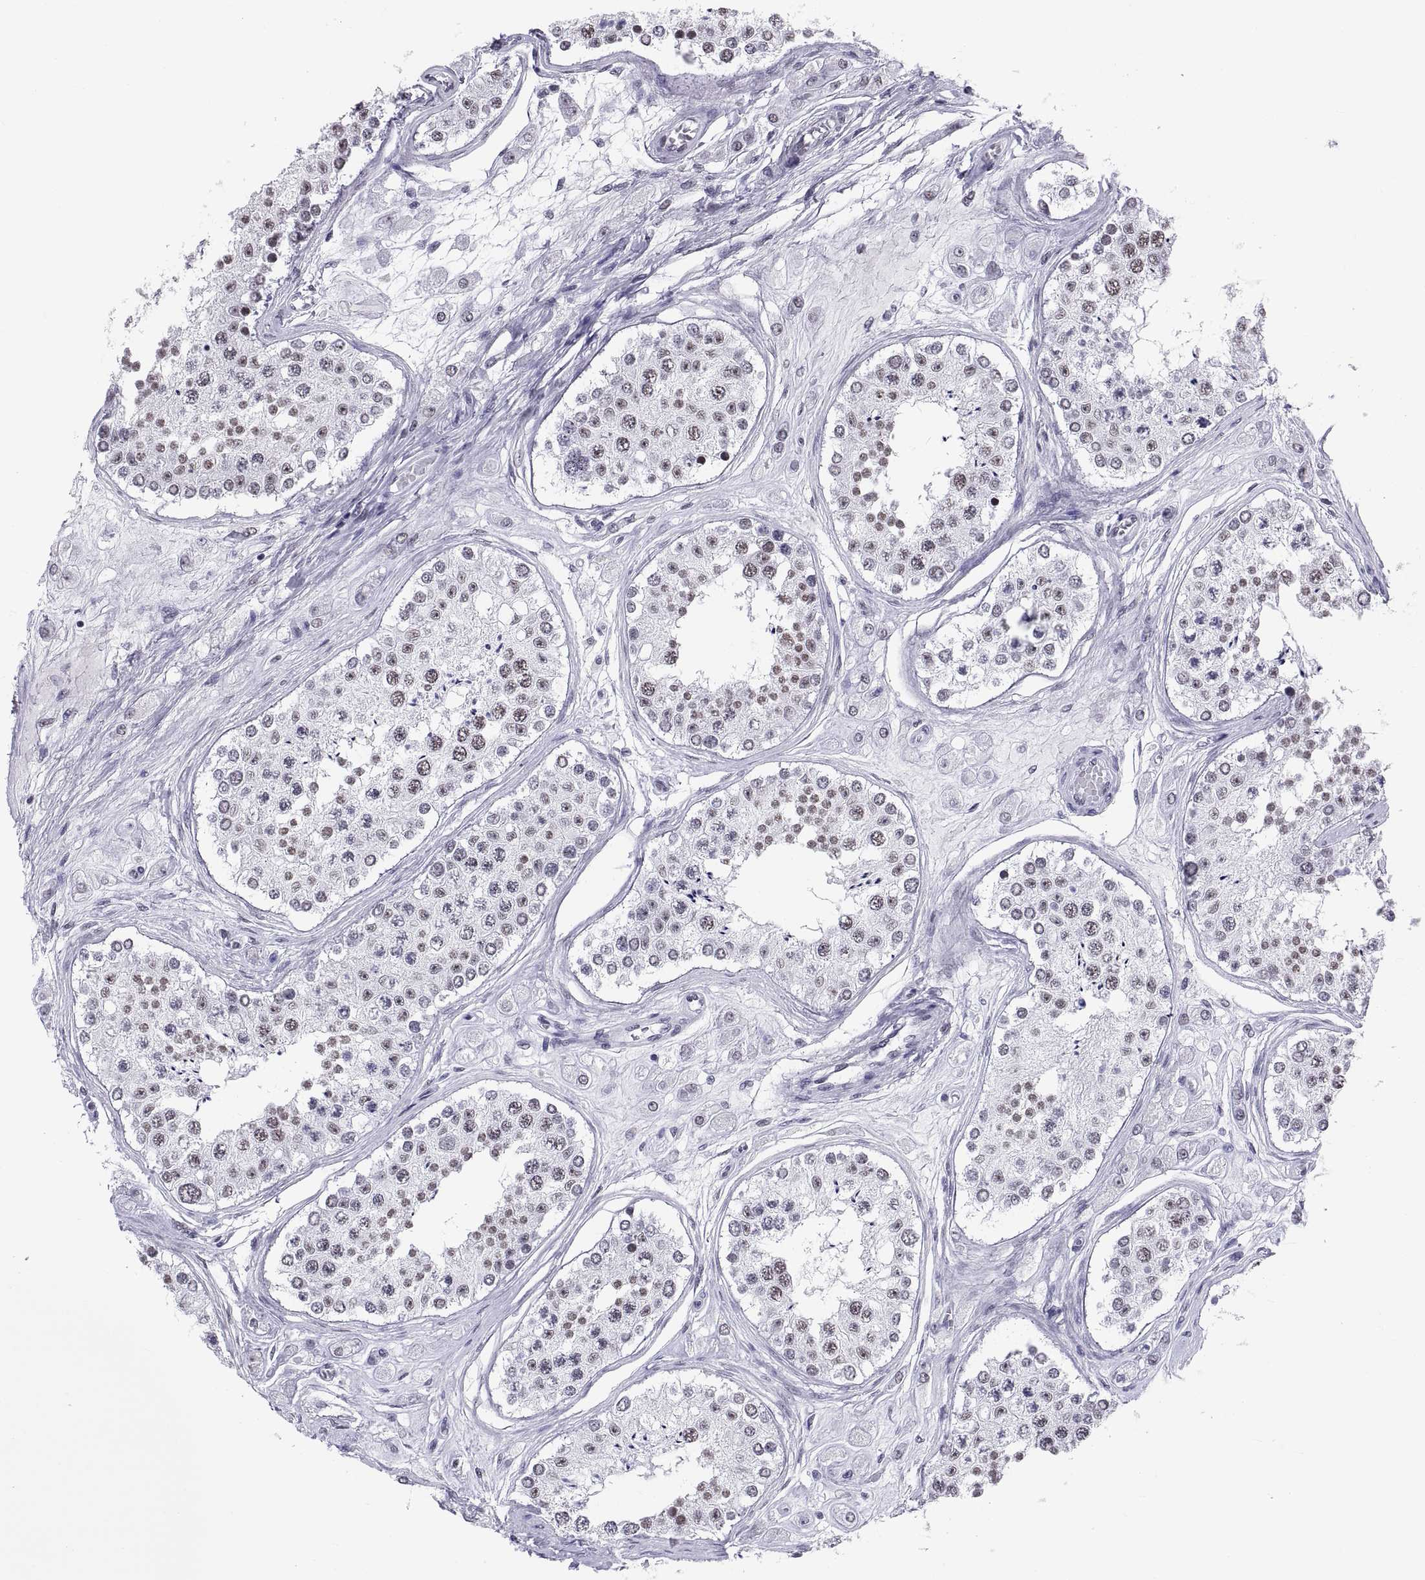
{"staining": {"intensity": "moderate", "quantity": "25%-75%", "location": "nuclear"}, "tissue": "testis", "cell_type": "Cells in seminiferous ducts", "image_type": "normal", "snomed": [{"axis": "morphology", "description": "Normal tissue, NOS"}, {"axis": "topography", "description": "Testis"}], "caption": "The histopathology image shows immunohistochemical staining of benign testis. There is moderate nuclear staining is seen in about 25%-75% of cells in seminiferous ducts.", "gene": "NEUROD6", "patient": {"sex": "male", "age": 25}}